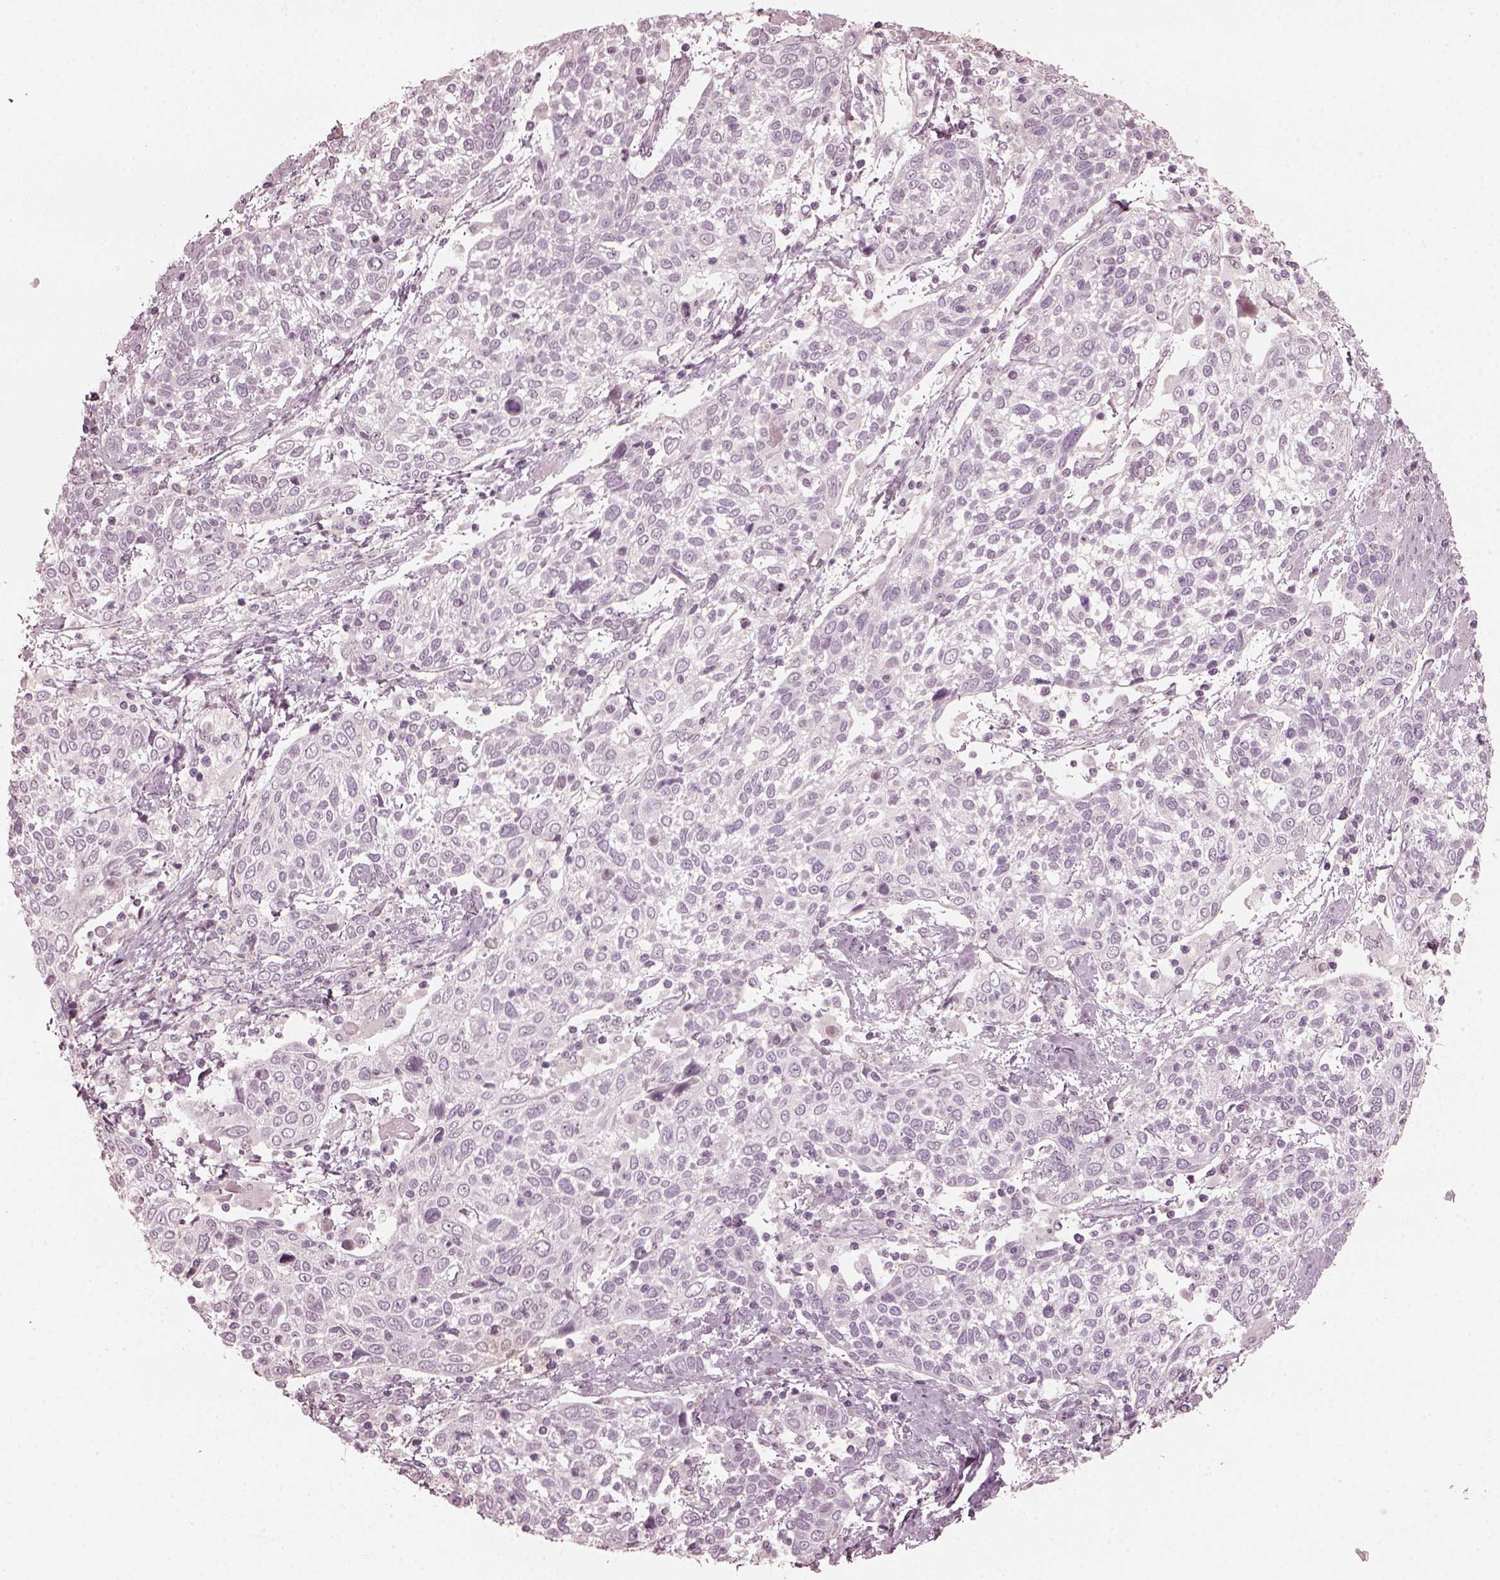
{"staining": {"intensity": "negative", "quantity": "none", "location": "none"}, "tissue": "cervical cancer", "cell_type": "Tumor cells", "image_type": "cancer", "snomed": [{"axis": "morphology", "description": "Squamous cell carcinoma, NOS"}, {"axis": "topography", "description": "Cervix"}], "caption": "Tumor cells show no significant protein positivity in cervical cancer (squamous cell carcinoma). Brightfield microscopy of IHC stained with DAB (brown) and hematoxylin (blue), captured at high magnification.", "gene": "OPTC", "patient": {"sex": "female", "age": 61}}